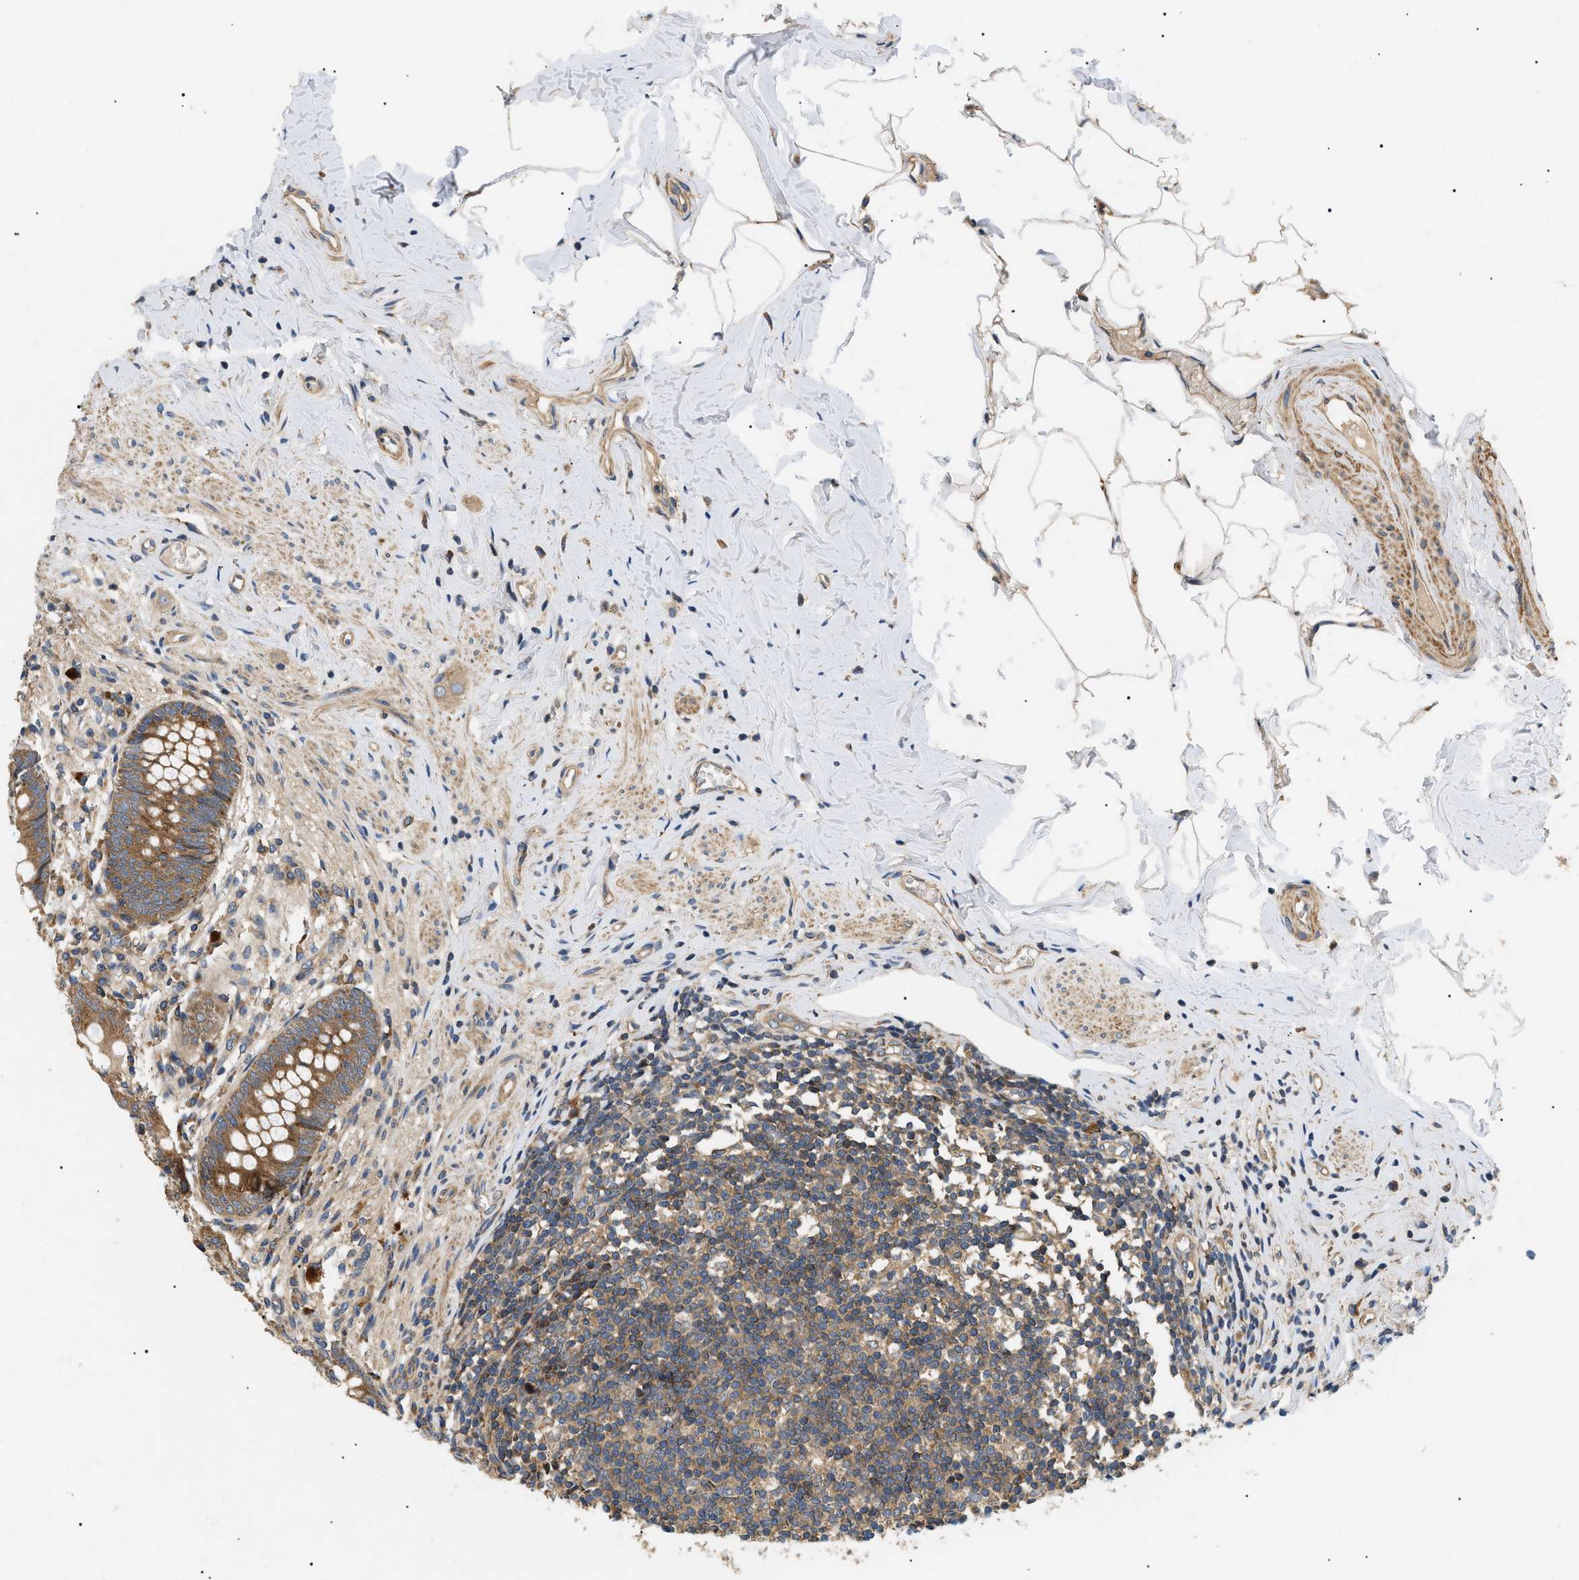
{"staining": {"intensity": "moderate", "quantity": ">75%", "location": "cytoplasmic/membranous"}, "tissue": "appendix", "cell_type": "Glandular cells", "image_type": "normal", "snomed": [{"axis": "morphology", "description": "Normal tissue, NOS"}, {"axis": "topography", "description": "Appendix"}], "caption": "Protein staining exhibits moderate cytoplasmic/membranous expression in approximately >75% of glandular cells in unremarkable appendix. (DAB IHC with brightfield microscopy, high magnification).", "gene": "PPM1B", "patient": {"sex": "male", "age": 56}}